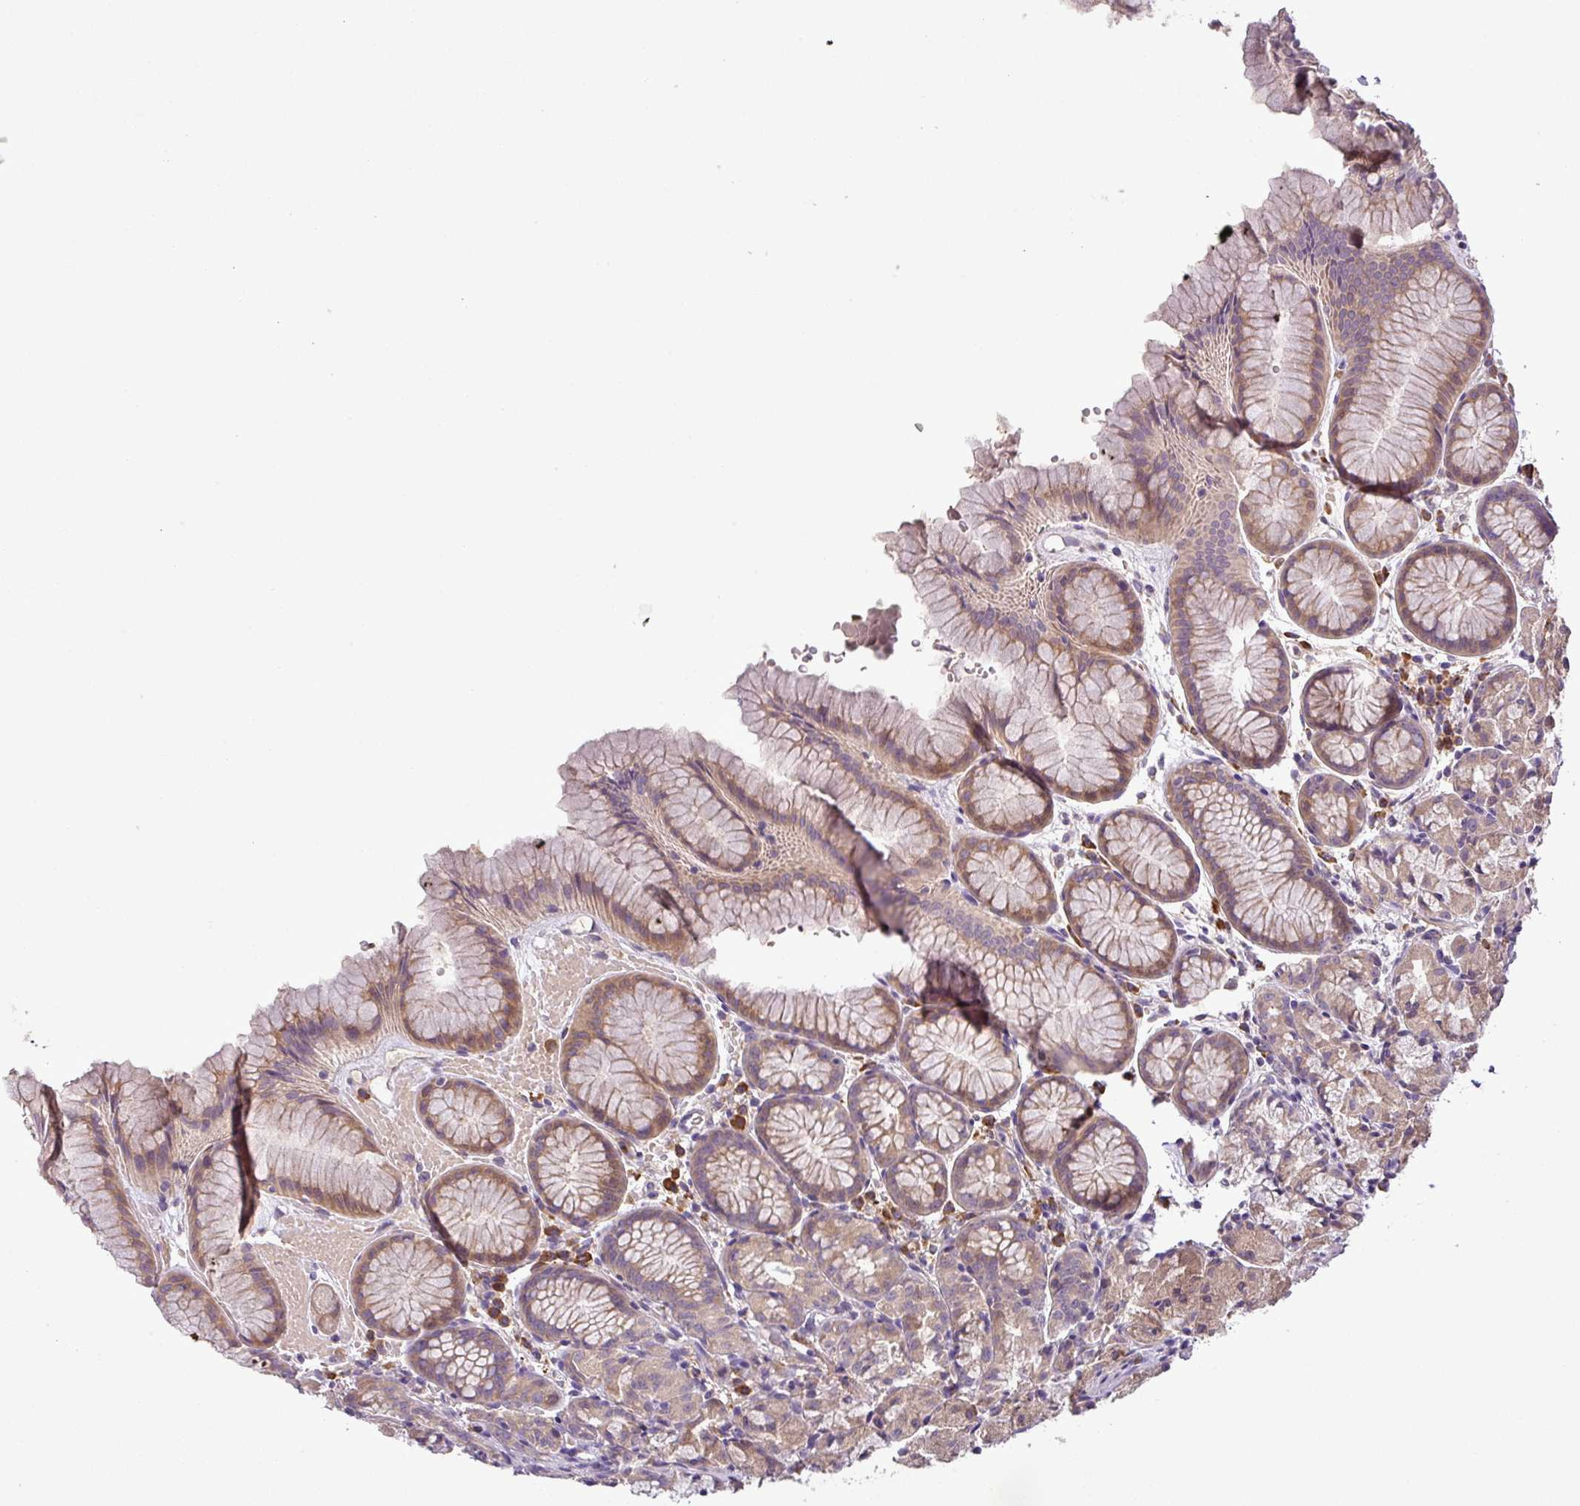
{"staining": {"intensity": "moderate", "quantity": "25%-75%", "location": "cytoplasmic/membranous"}, "tissue": "stomach", "cell_type": "Glandular cells", "image_type": "normal", "snomed": [{"axis": "morphology", "description": "Normal tissue, NOS"}, {"axis": "topography", "description": "Stomach, upper"}], "caption": "Immunohistochemistry (IHC) staining of benign stomach, which shows medium levels of moderate cytoplasmic/membranous positivity in about 25%-75% of glandular cells indicating moderate cytoplasmic/membranous protein positivity. The staining was performed using DAB (3,3'-diaminobenzidine) (brown) for protein detection and nuclei were counterstained in hematoxylin (blue).", "gene": "MOCS3", "patient": {"sex": "male", "age": 47}}